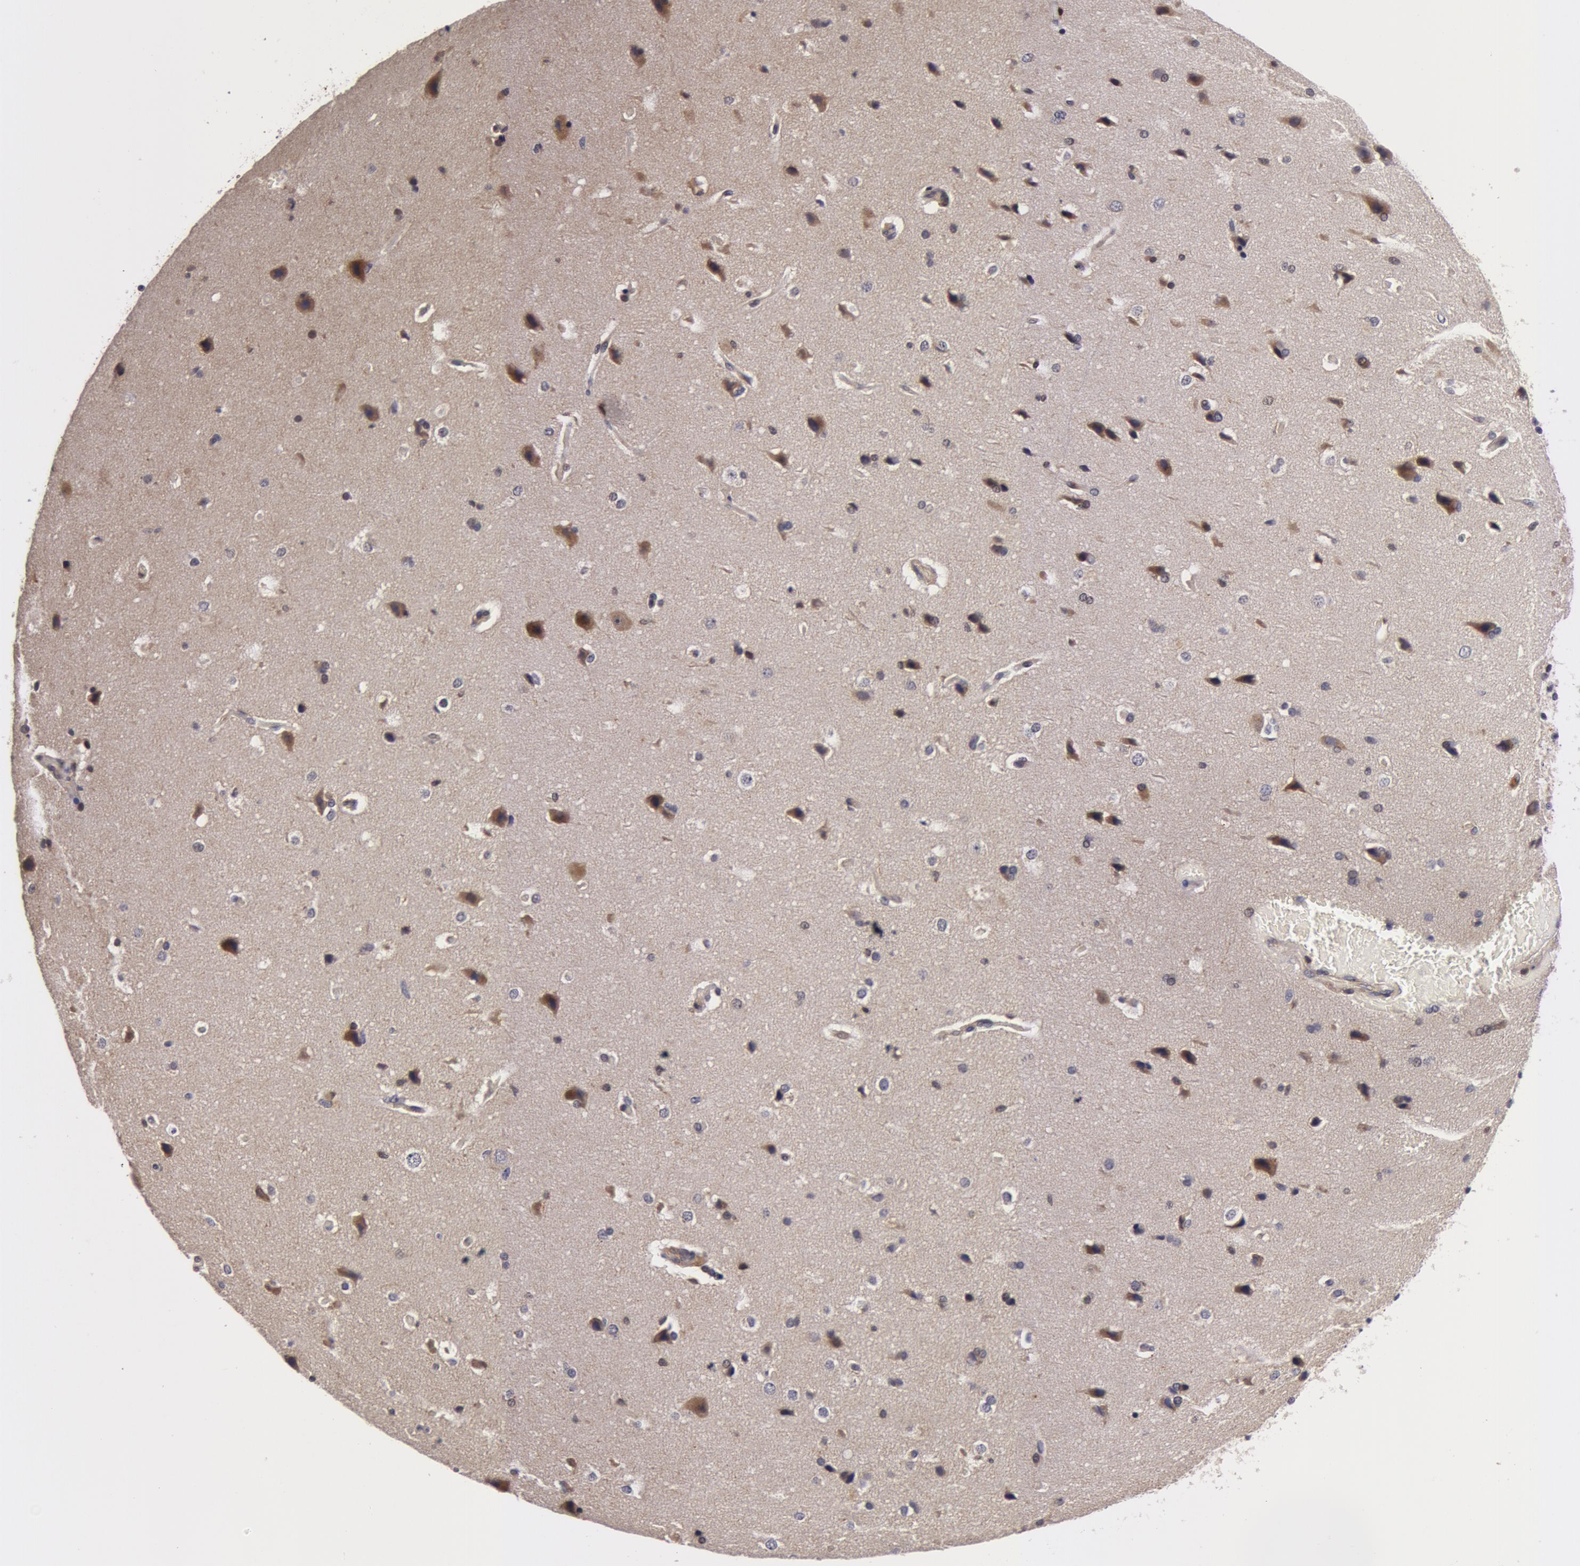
{"staining": {"intensity": "moderate", "quantity": "25%-75%", "location": "cytoplasmic/membranous,nuclear"}, "tissue": "cerebral cortex", "cell_type": "Endothelial cells", "image_type": "normal", "snomed": [{"axis": "morphology", "description": "Normal tissue, NOS"}, {"axis": "topography", "description": "Cerebral cortex"}], "caption": "Moderate cytoplasmic/membranous,nuclear protein positivity is appreciated in approximately 25%-75% of endothelial cells in cerebral cortex.", "gene": "ZNF350", "patient": {"sex": "female", "age": 45}}